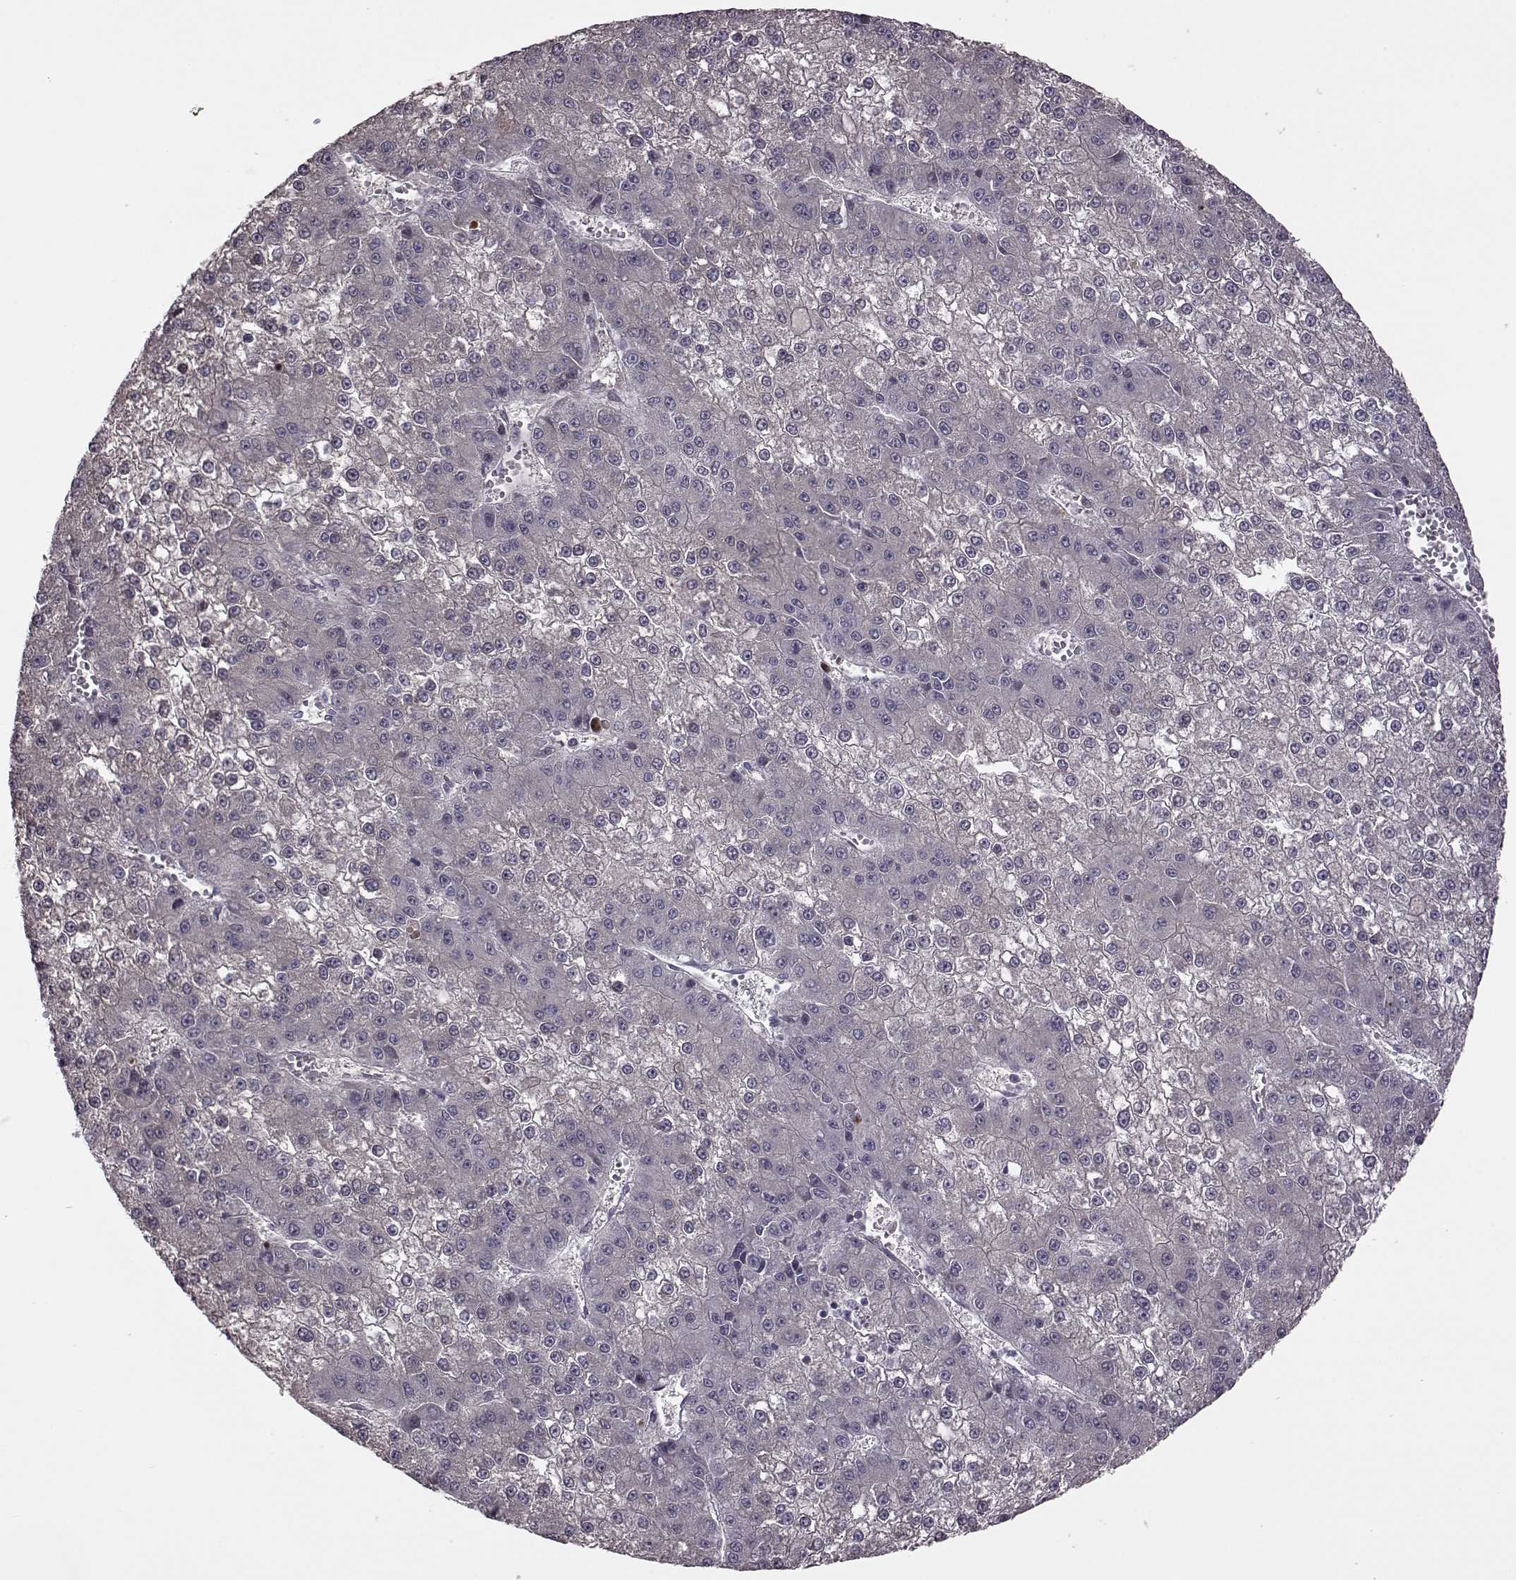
{"staining": {"intensity": "negative", "quantity": "none", "location": "none"}, "tissue": "liver cancer", "cell_type": "Tumor cells", "image_type": "cancer", "snomed": [{"axis": "morphology", "description": "Carcinoma, Hepatocellular, NOS"}, {"axis": "topography", "description": "Liver"}], "caption": "The histopathology image demonstrates no significant positivity in tumor cells of hepatocellular carcinoma (liver).", "gene": "GAL", "patient": {"sex": "female", "age": 73}}